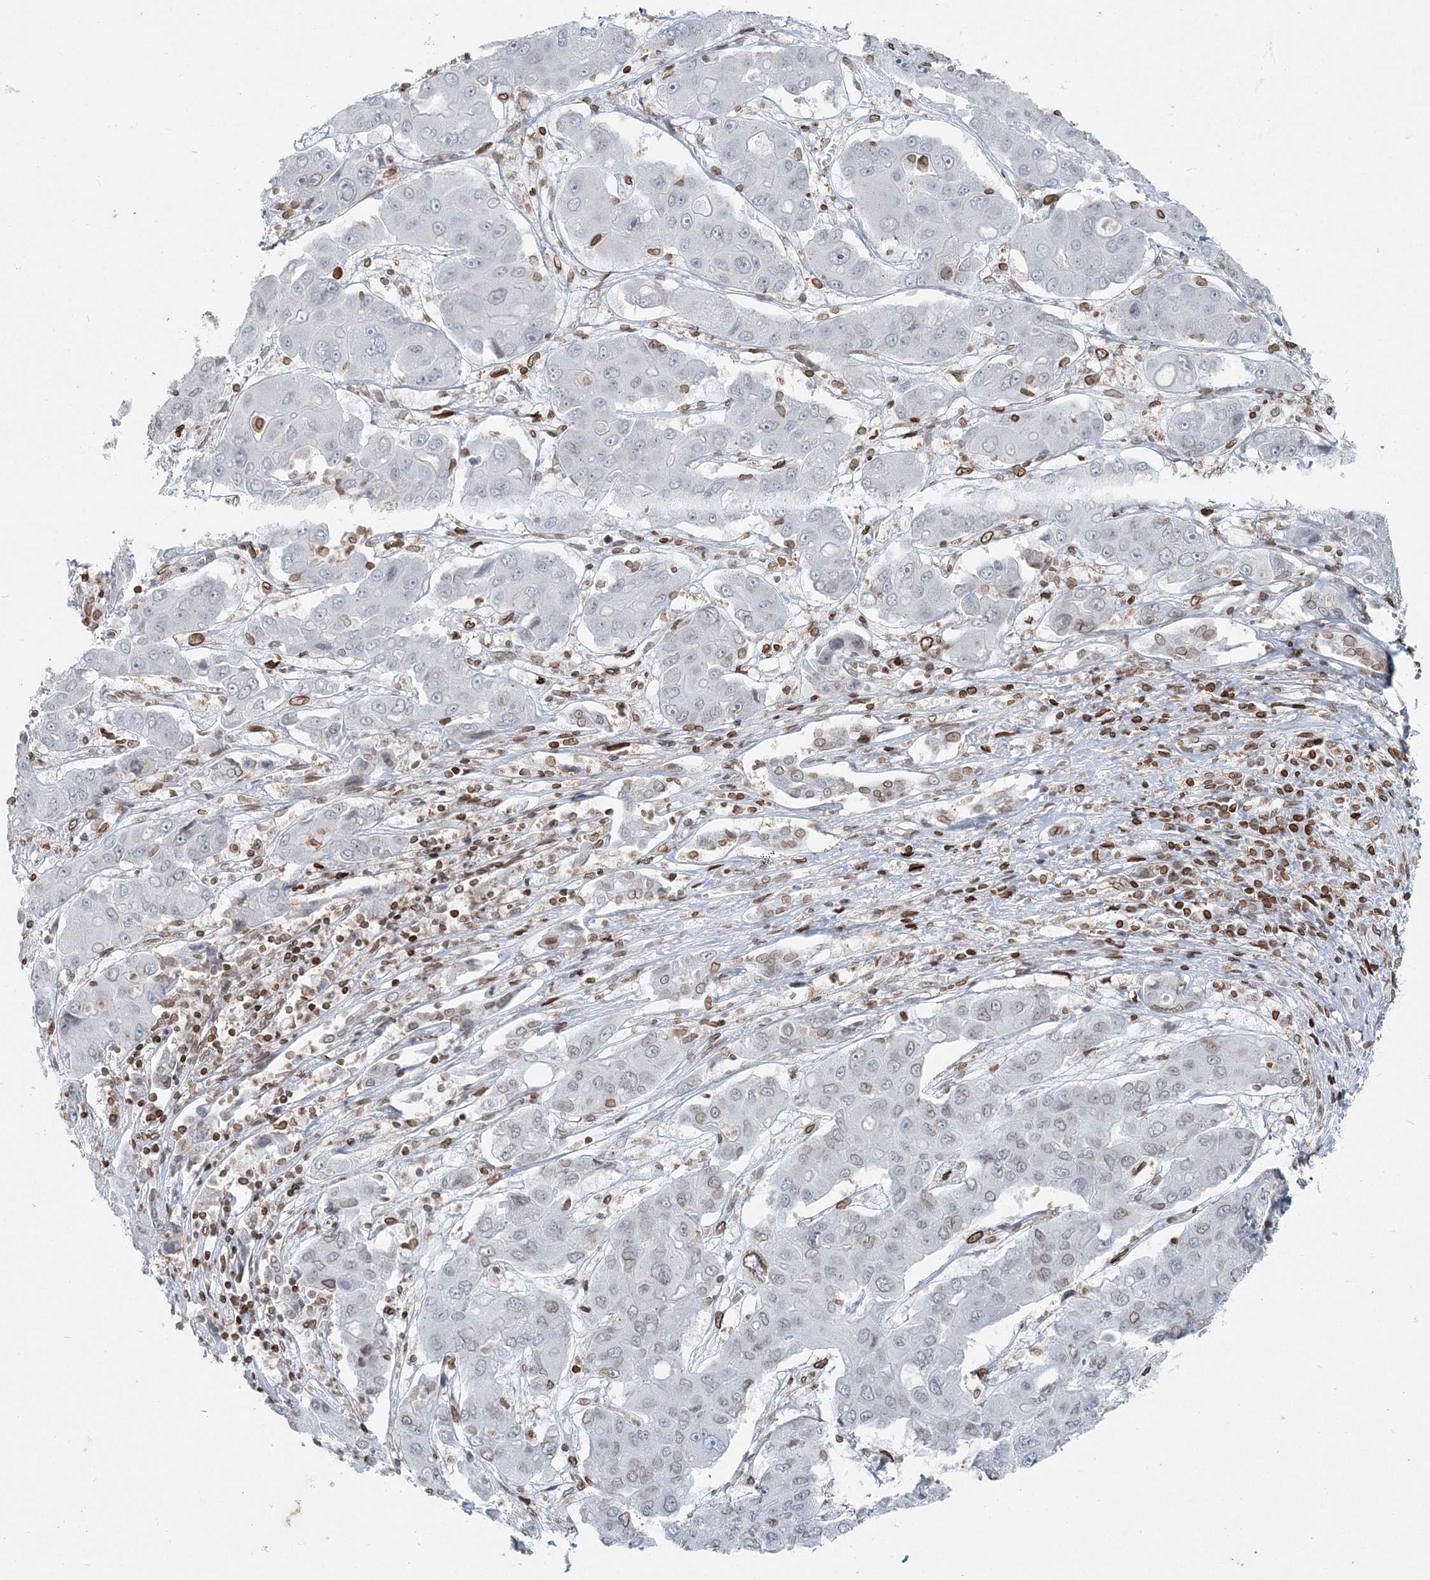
{"staining": {"intensity": "negative", "quantity": "none", "location": "none"}, "tissue": "liver cancer", "cell_type": "Tumor cells", "image_type": "cancer", "snomed": [{"axis": "morphology", "description": "Cholangiocarcinoma"}, {"axis": "topography", "description": "Liver"}], "caption": "A micrograph of liver cholangiocarcinoma stained for a protein displays no brown staining in tumor cells.", "gene": "GJD4", "patient": {"sex": "male", "age": 67}}